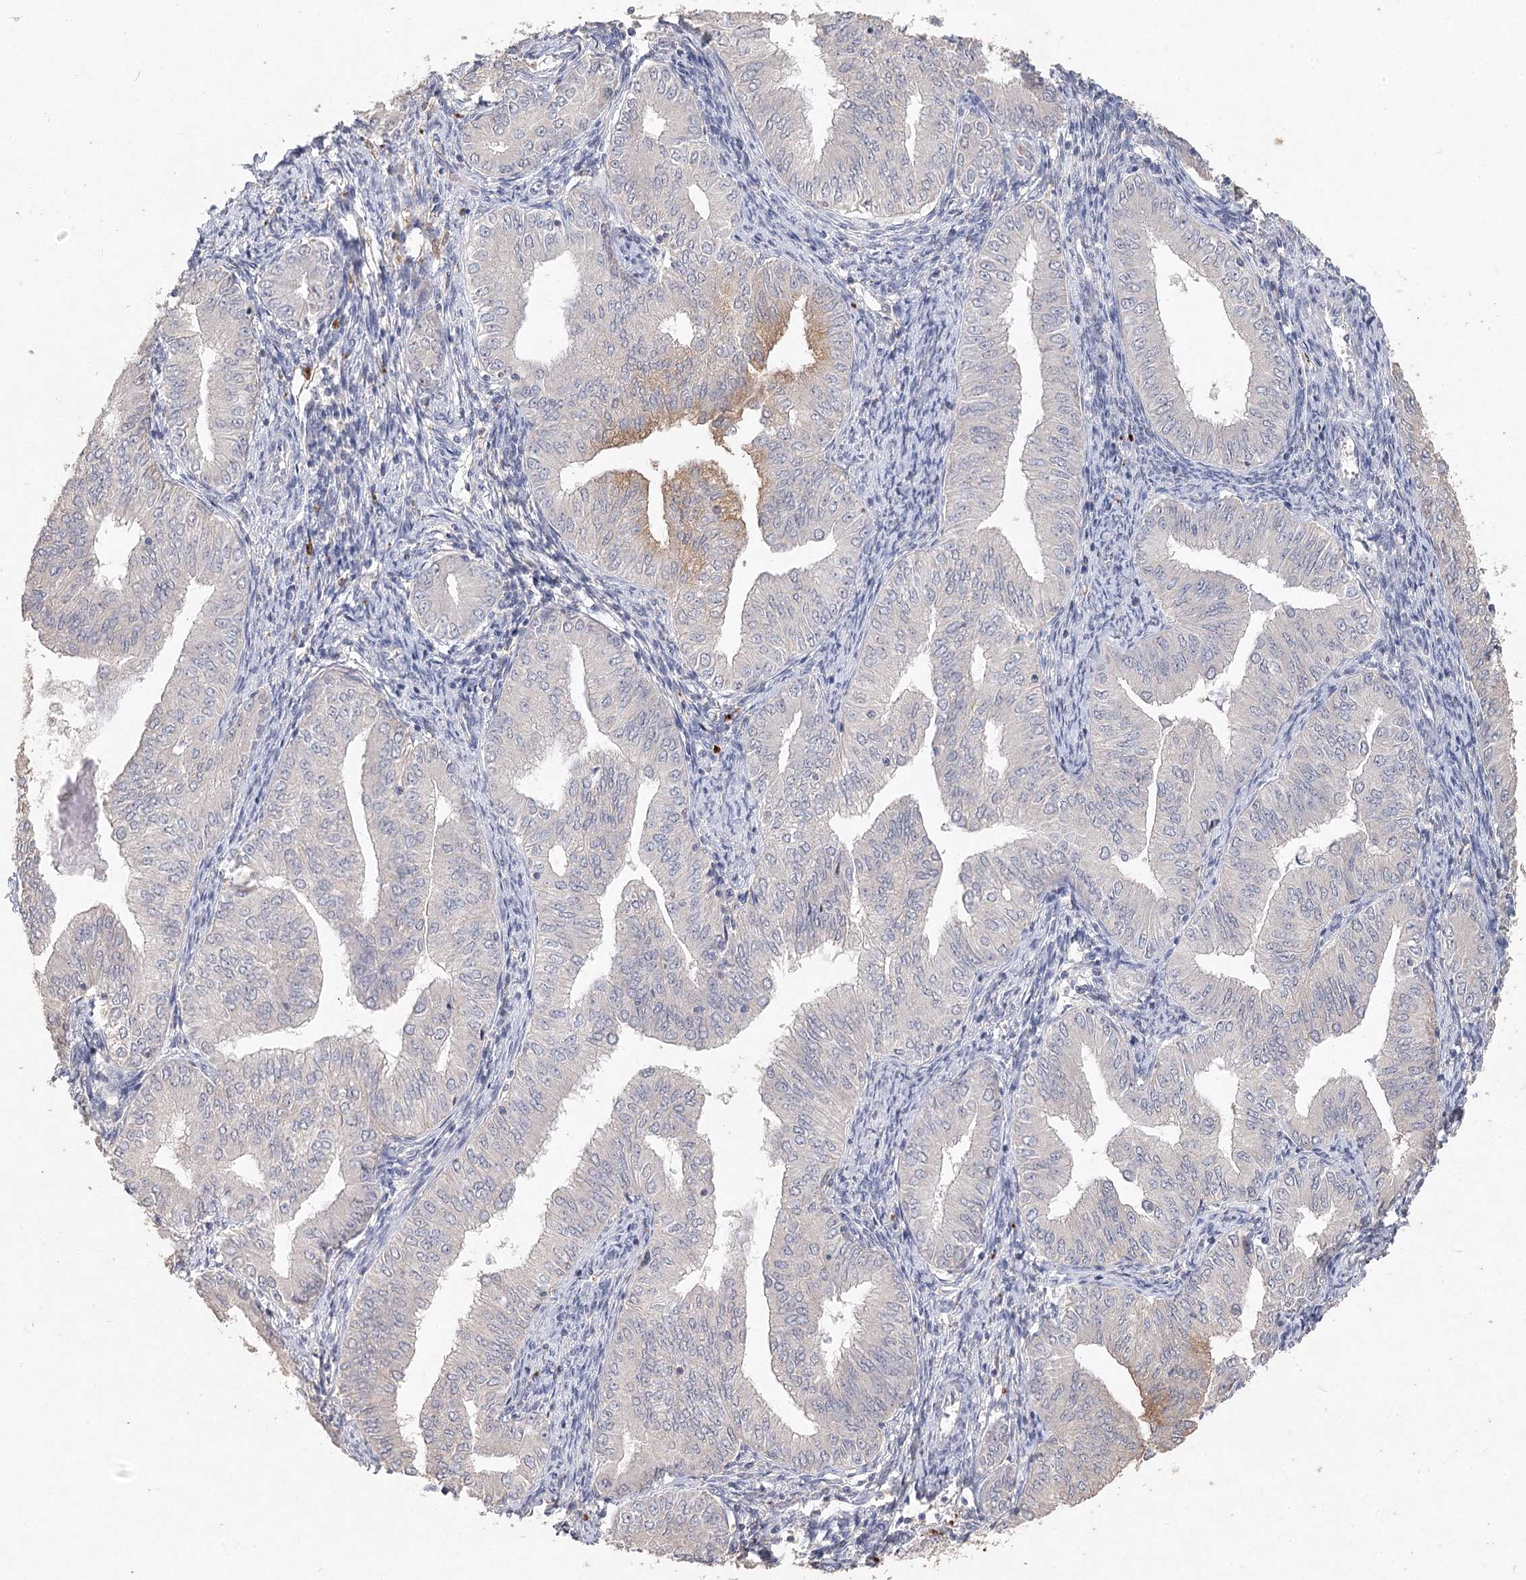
{"staining": {"intensity": "weak", "quantity": "<25%", "location": "cytoplasmic/membranous"}, "tissue": "endometrial cancer", "cell_type": "Tumor cells", "image_type": "cancer", "snomed": [{"axis": "morphology", "description": "Normal tissue, NOS"}, {"axis": "morphology", "description": "Adenocarcinoma, NOS"}, {"axis": "topography", "description": "Endometrium"}], "caption": "Immunohistochemical staining of human endometrial adenocarcinoma displays no significant positivity in tumor cells.", "gene": "ARSI", "patient": {"sex": "female", "age": 53}}